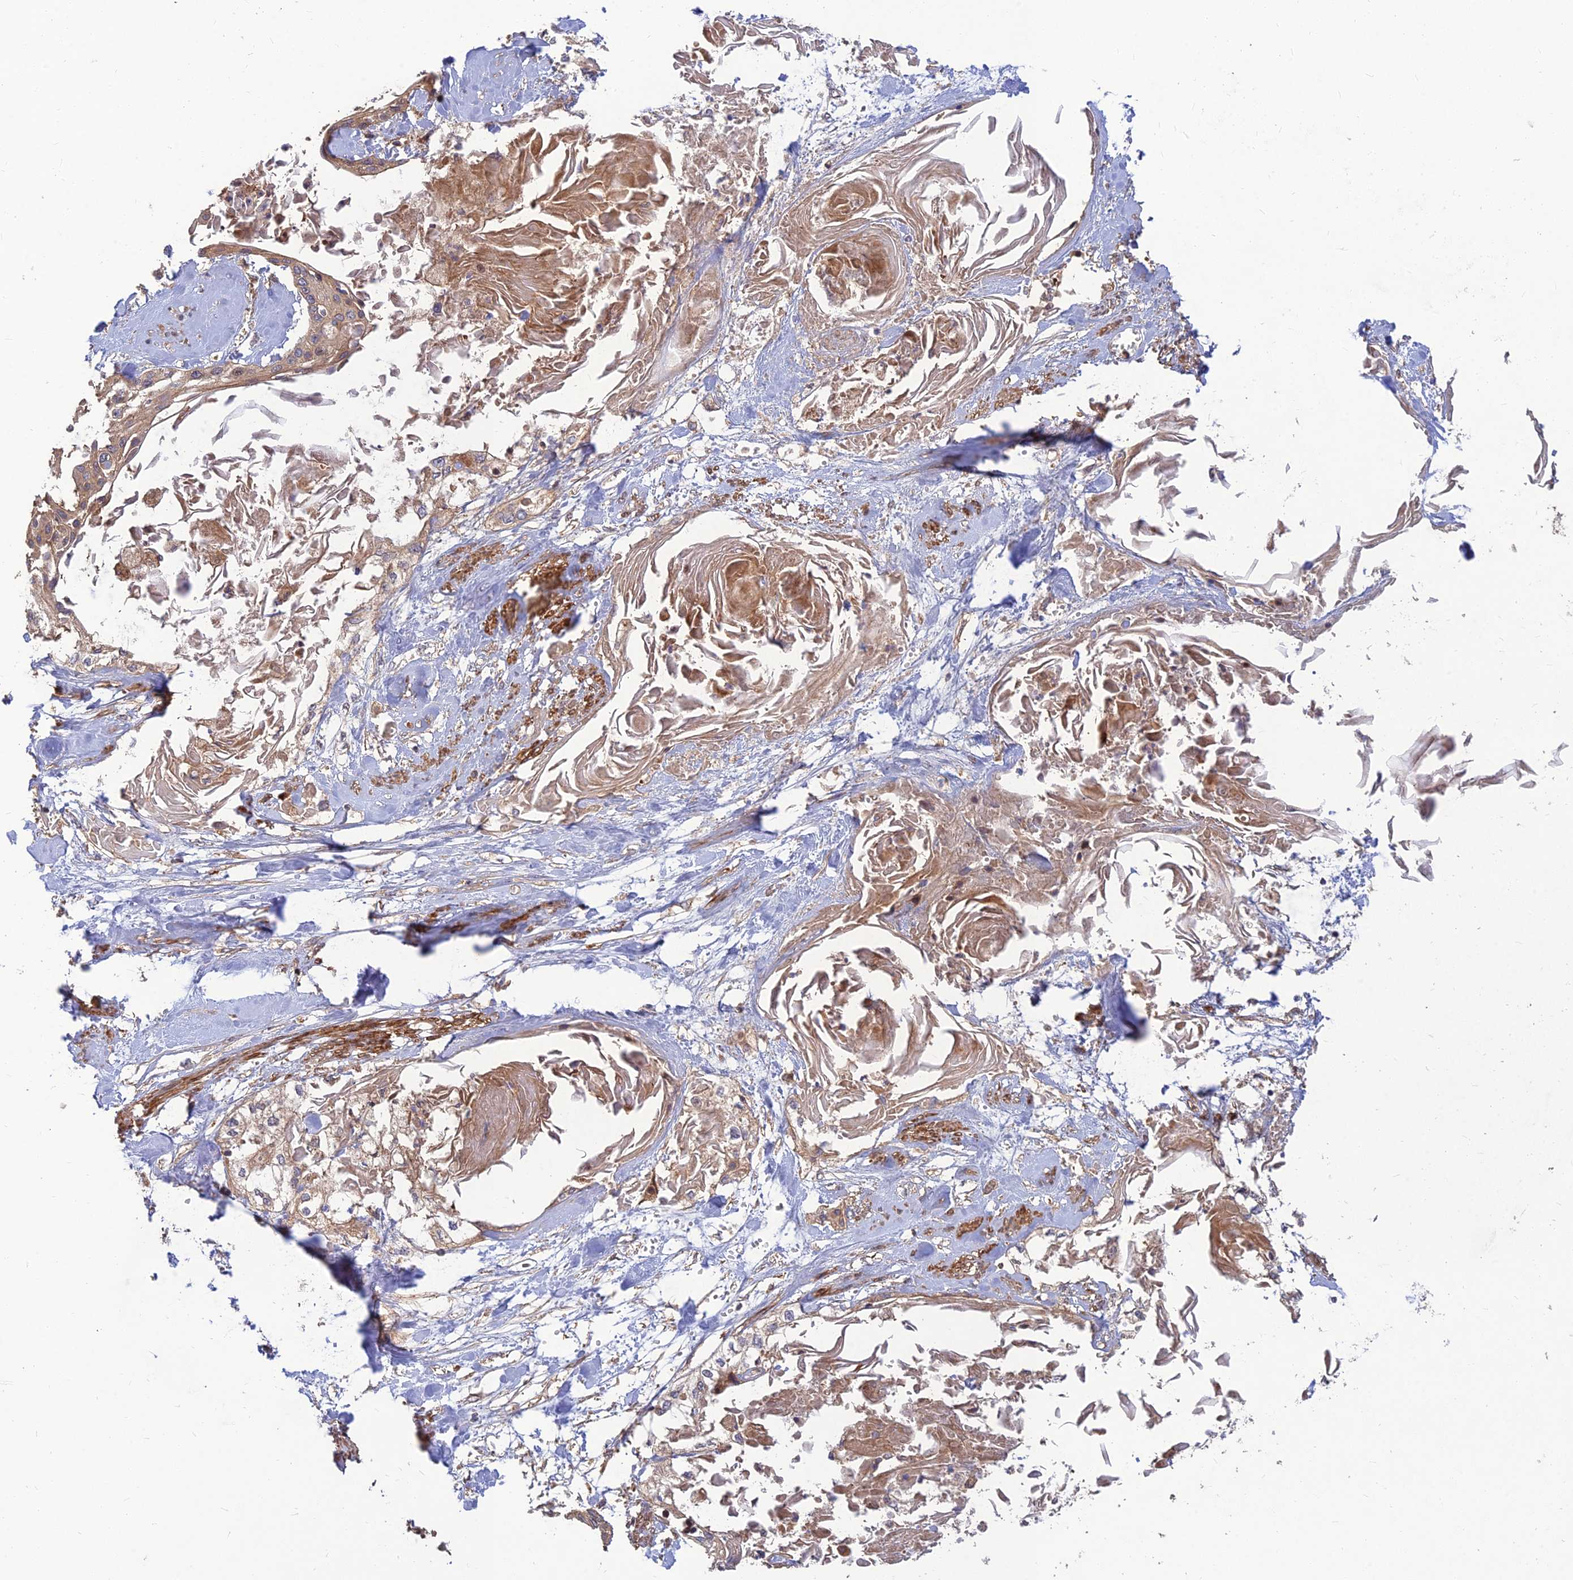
{"staining": {"intensity": "moderate", "quantity": ">75%", "location": "cytoplasmic/membranous"}, "tissue": "cervical cancer", "cell_type": "Tumor cells", "image_type": "cancer", "snomed": [{"axis": "morphology", "description": "Squamous cell carcinoma, NOS"}, {"axis": "topography", "description": "Cervix"}], "caption": "Cervical squamous cell carcinoma stained with DAB (3,3'-diaminobenzidine) immunohistochemistry (IHC) shows medium levels of moderate cytoplasmic/membranous positivity in about >75% of tumor cells. The staining was performed using DAB (3,3'-diaminobenzidine), with brown indicating positive protein expression. Nuclei are stained blue with hematoxylin.", "gene": "RELCH", "patient": {"sex": "female", "age": 57}}